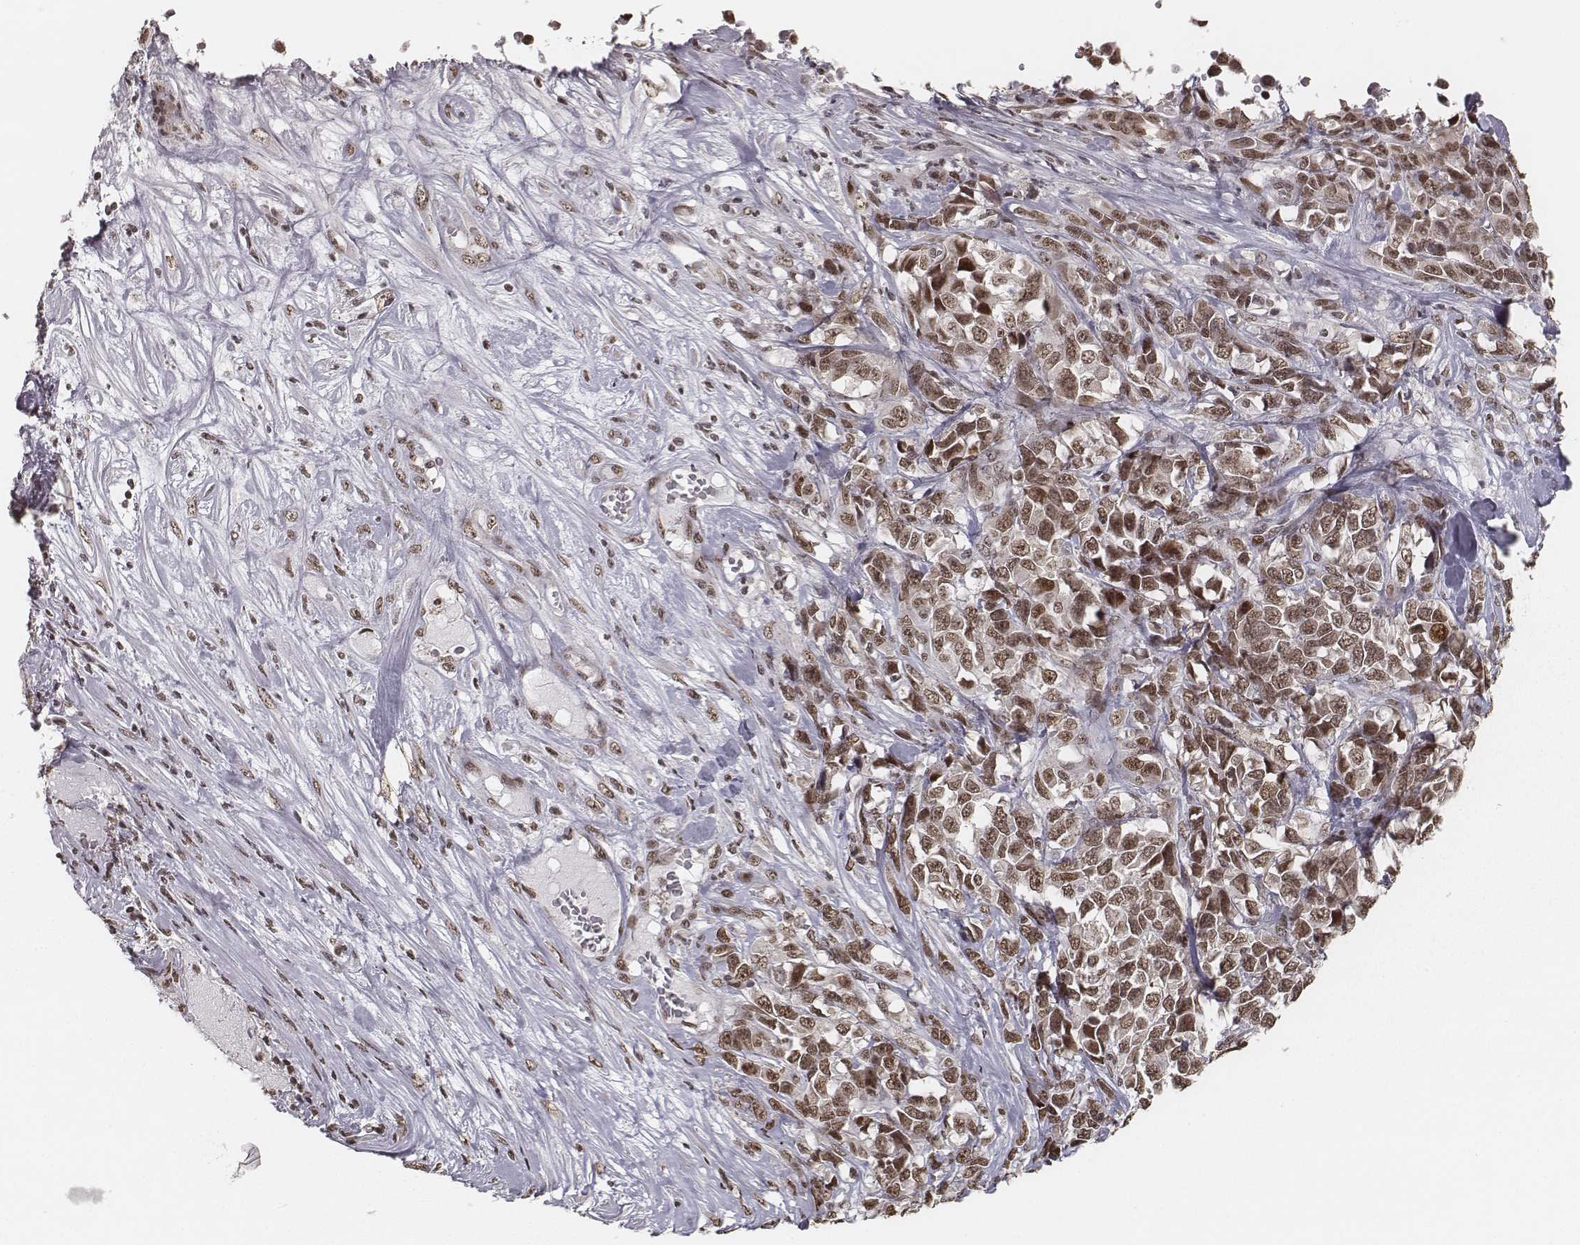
{"staining": {"intensity": "moderate", "quantity": ">75%", "location": "nuclear"}, "tissue": "melanoma", "cell_type": "Tumor cells", "image_type": "cancer", "snomed": [{"axis": "morphology", "description": "Malignant melanoma, Metastatic site"}, {"axis": "topography", "description": "Skin"}], "caption": "Melanoma was stained to show a protein in brown. There is medium levels of moderate nuclear expression in about >75% of tumor cells.", "gene": "HMGA2", "patient": {"sex": "male", "age": 84}}